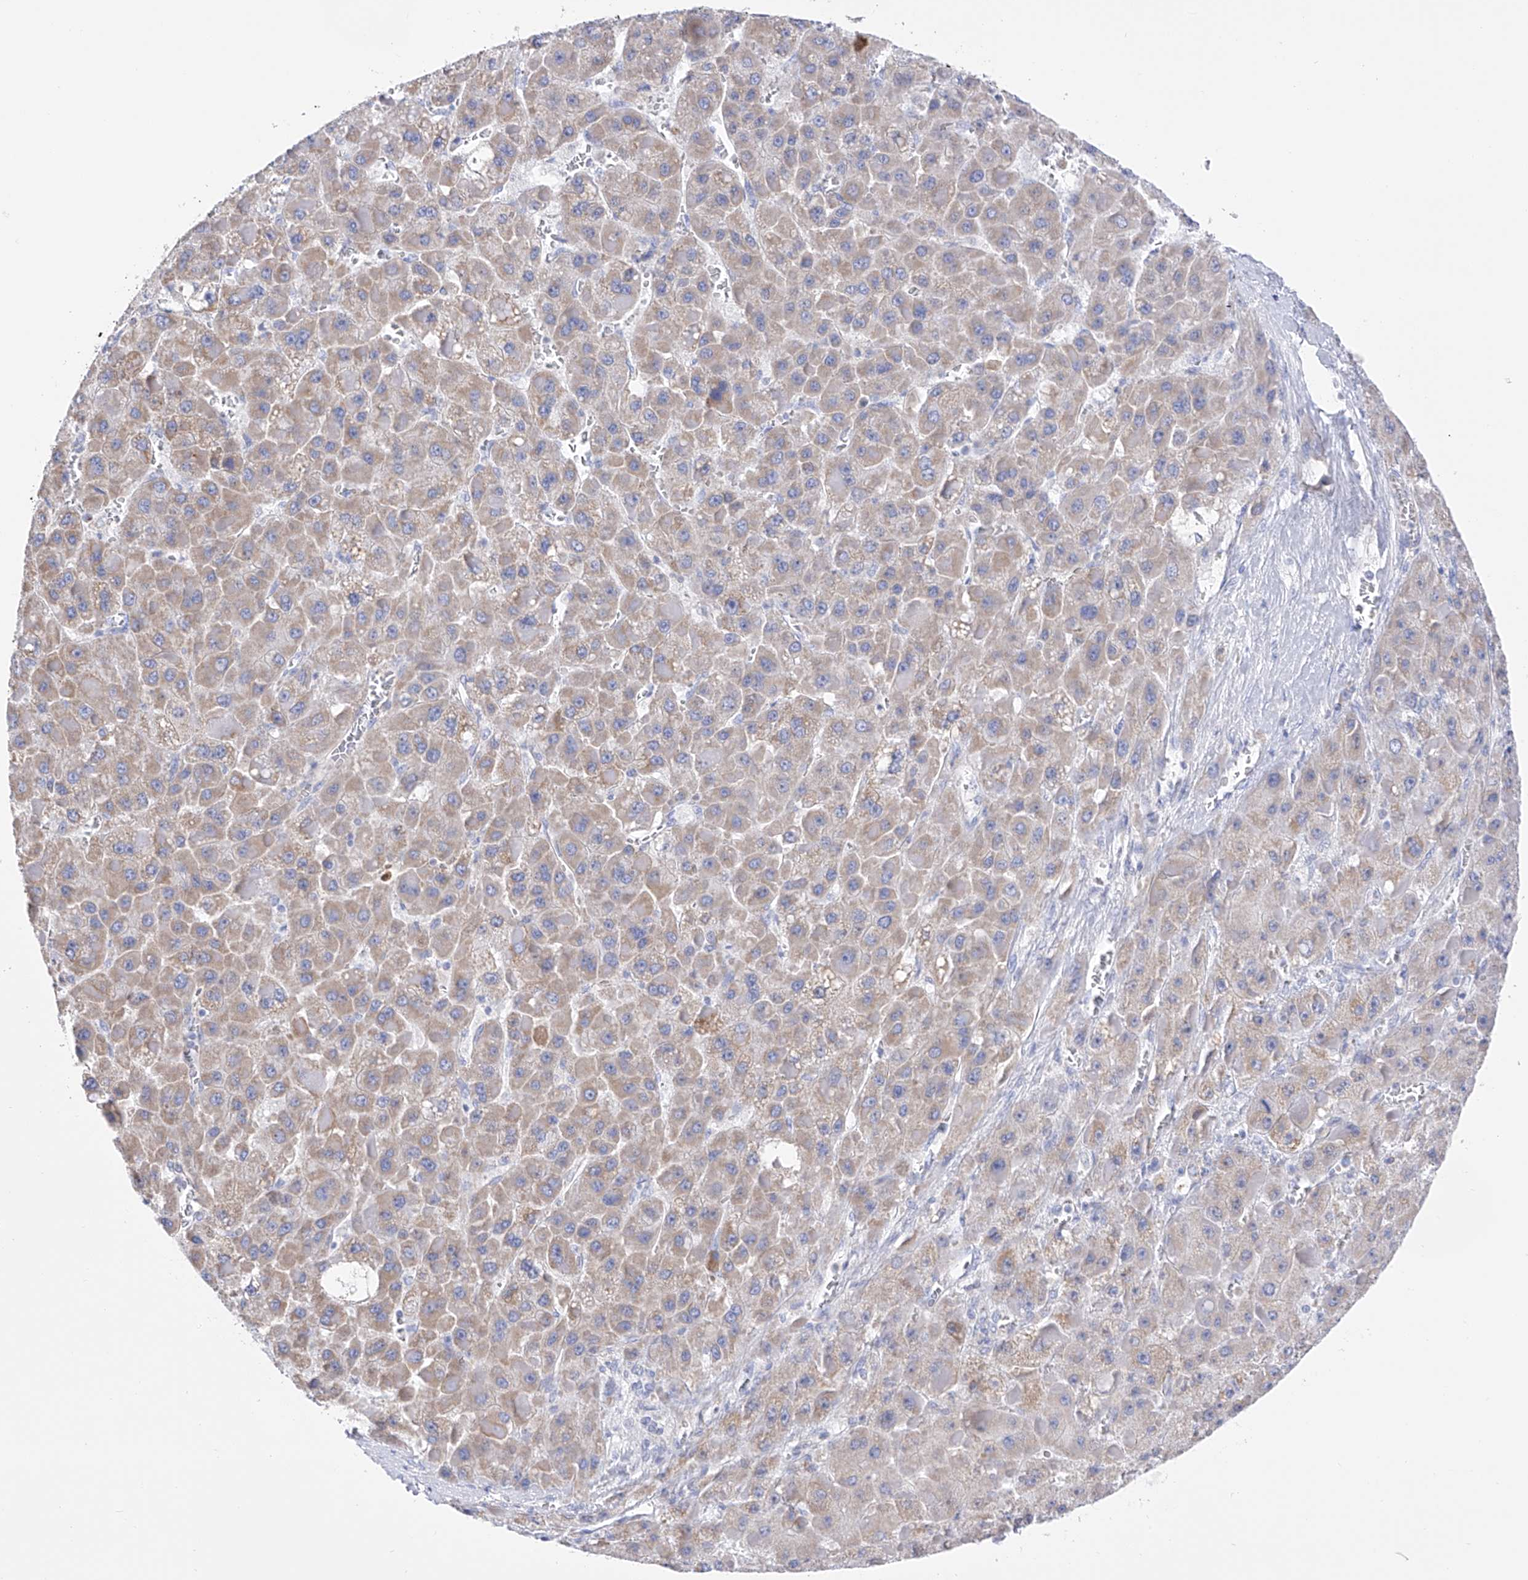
{"staining": {"intensity": "weak", "quantity": ">75%", "location": "cytoplasmic/membranous"}, "tissue": "liver cancer", "cell_type": "Tumor cells", "image_type": "cancer", "snomed": [{"axis": "morphology", "description": "Carcinoma, Hepatocellular, NOS"}, {"axis": "topography", "description": "Liver"}], "caption": "A histopathology image of liver hepatocellular carcinoma stained for a protein displays weak cytoplasmic/membranous brown staining in tumor cells. (DAB (3,3'-diaminobenzidine) = brown stain, brightfield microscopy at high magnification).", "gene": "FLG", "patient": {"sex": "female", "age": 73}}